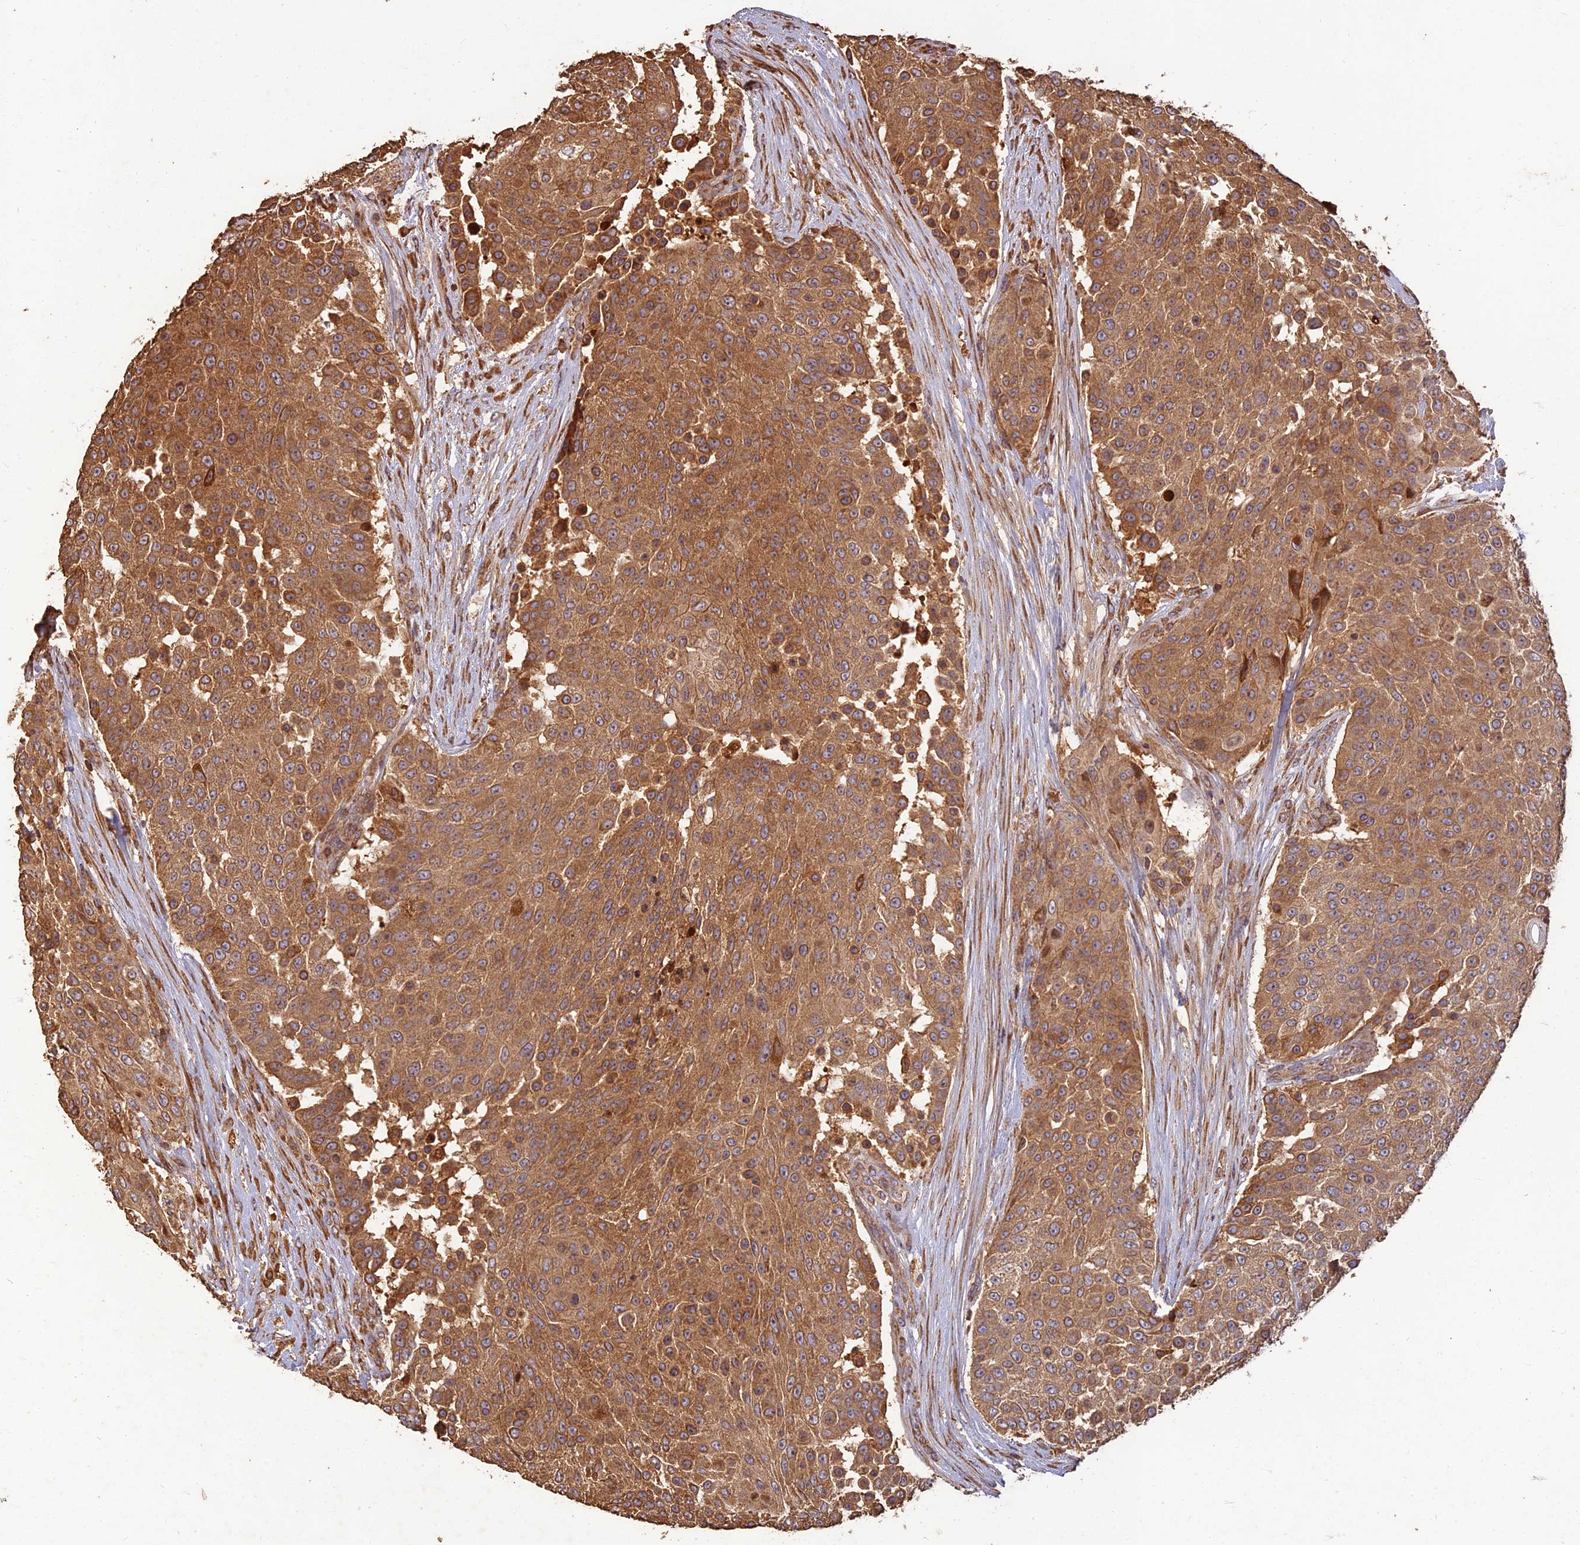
{"staining": {"intensity": "strong", "quantity": ">75%", "location": "cytoplasmic/membranous"}, "tissue": "urothelial cancer", "cell_type": "Tumor cells", "image_type": "cancer", "snomed": [{"axis": "morphology", "description": "Urothelial carcinoma, High grade"}, {"axis": "topography", "description": "Urinary bladder"}], "caption": "This is a photomicrograph of immunohistochemistry staining of high-grade urothelial carcinoma, which shows strong positivity in the cytoplasmic/membranous of tumor cells.", "gene": "CORO1C", "patient": {"sex": "female", "age": 63}}